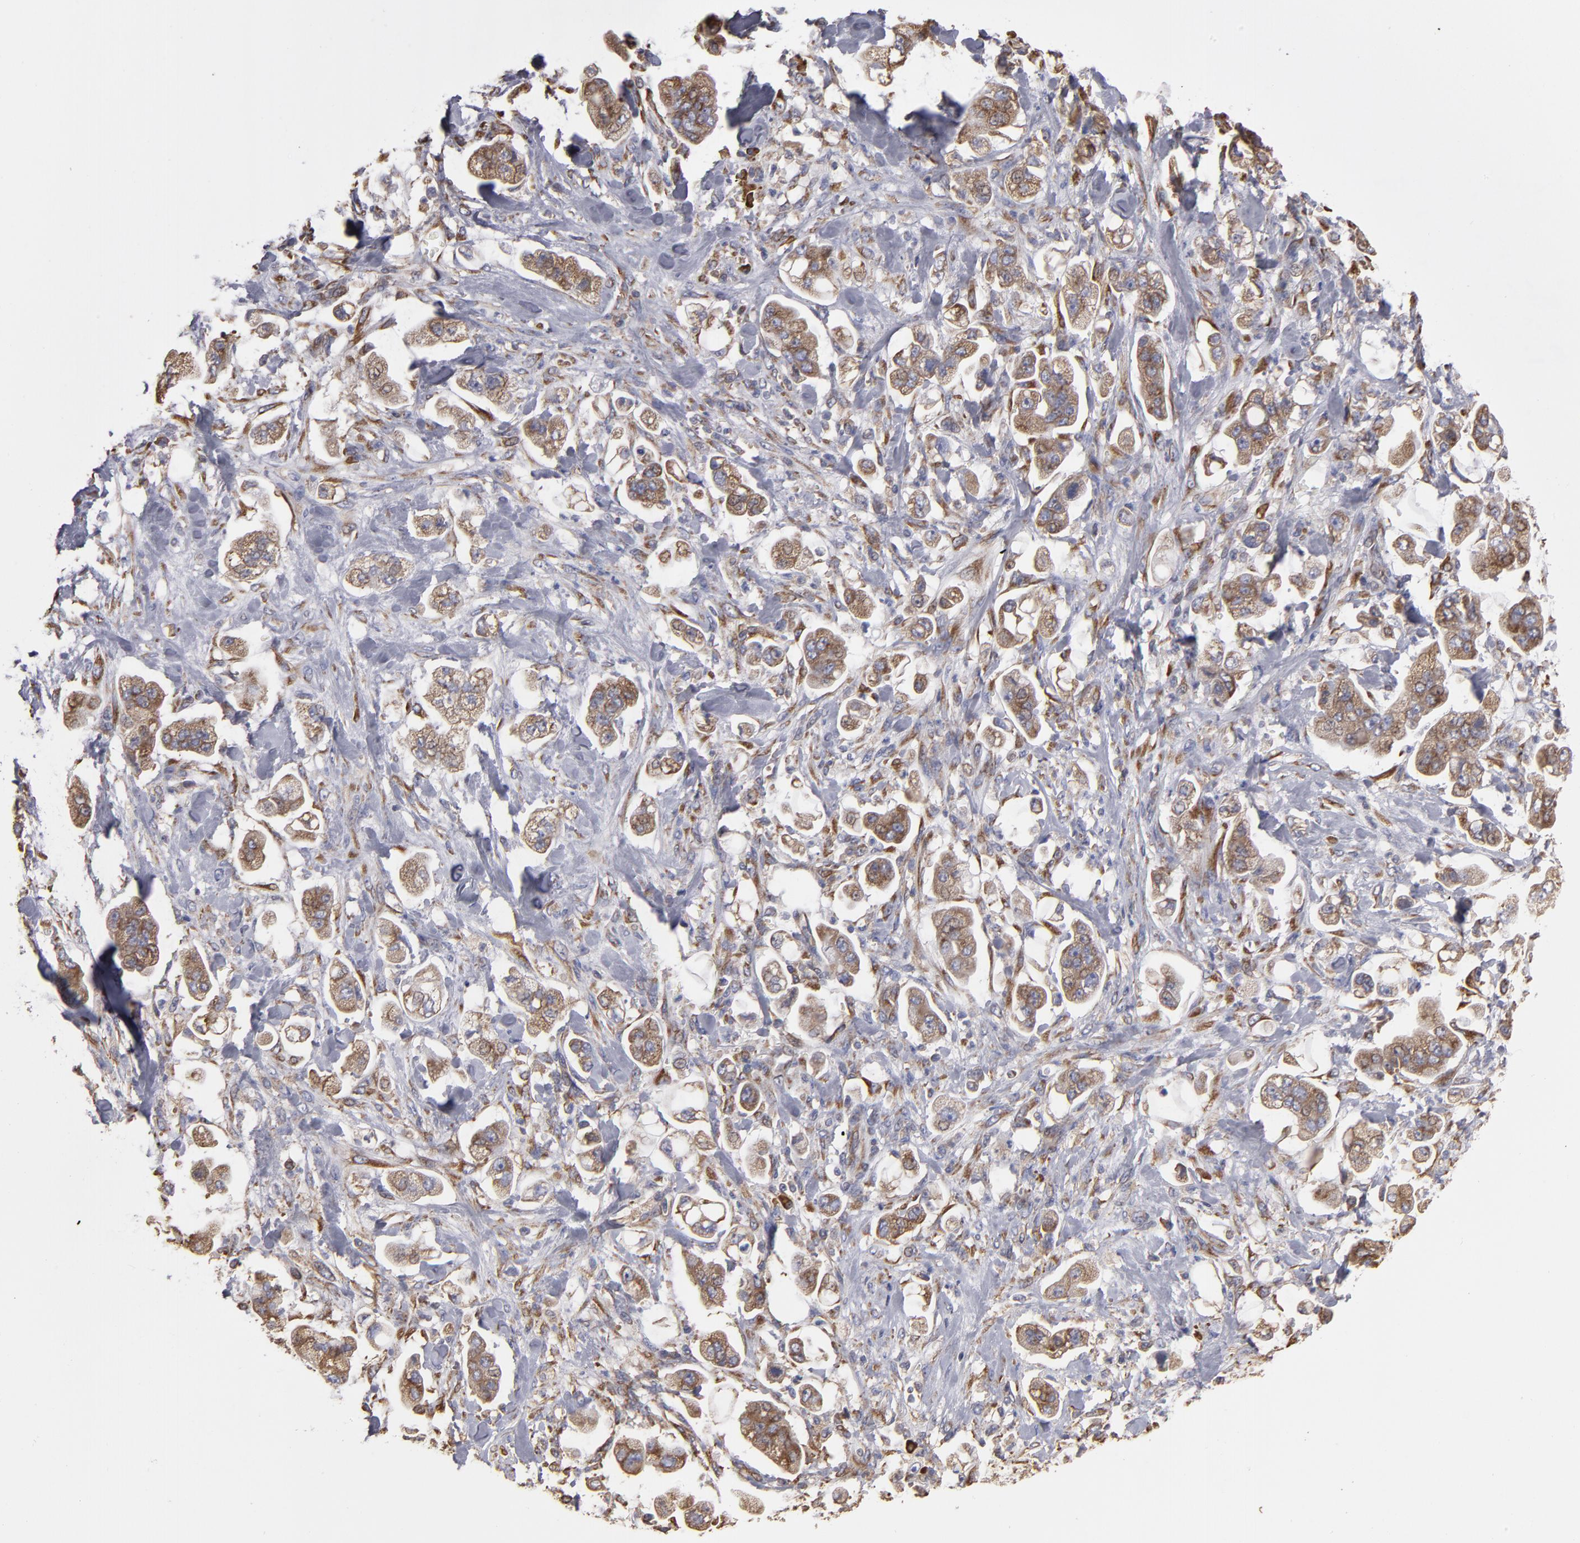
{"staining": {"intensity": "moderate", "quantity": ">75%", "location": "cytoplasmic/membranous"}, "tissue": "stomach cancer", "cell_type": "Tumor cells", "image_type": "cancer", "snomed": [{"axis": "morphology", "description": "Adenocarcinoma, NOS"}, {"axis": "topography", "description": "Stomach"}], "caption": "About >75% of tumor cells in human stomach cancer (adenocarcinoma) demonstrate moderate cytoplasmic/membranous protein expression as visualized by brown immunohistochemical staining.", "gene": "SND1", "patient": {"sex": "male", "age": 62}}